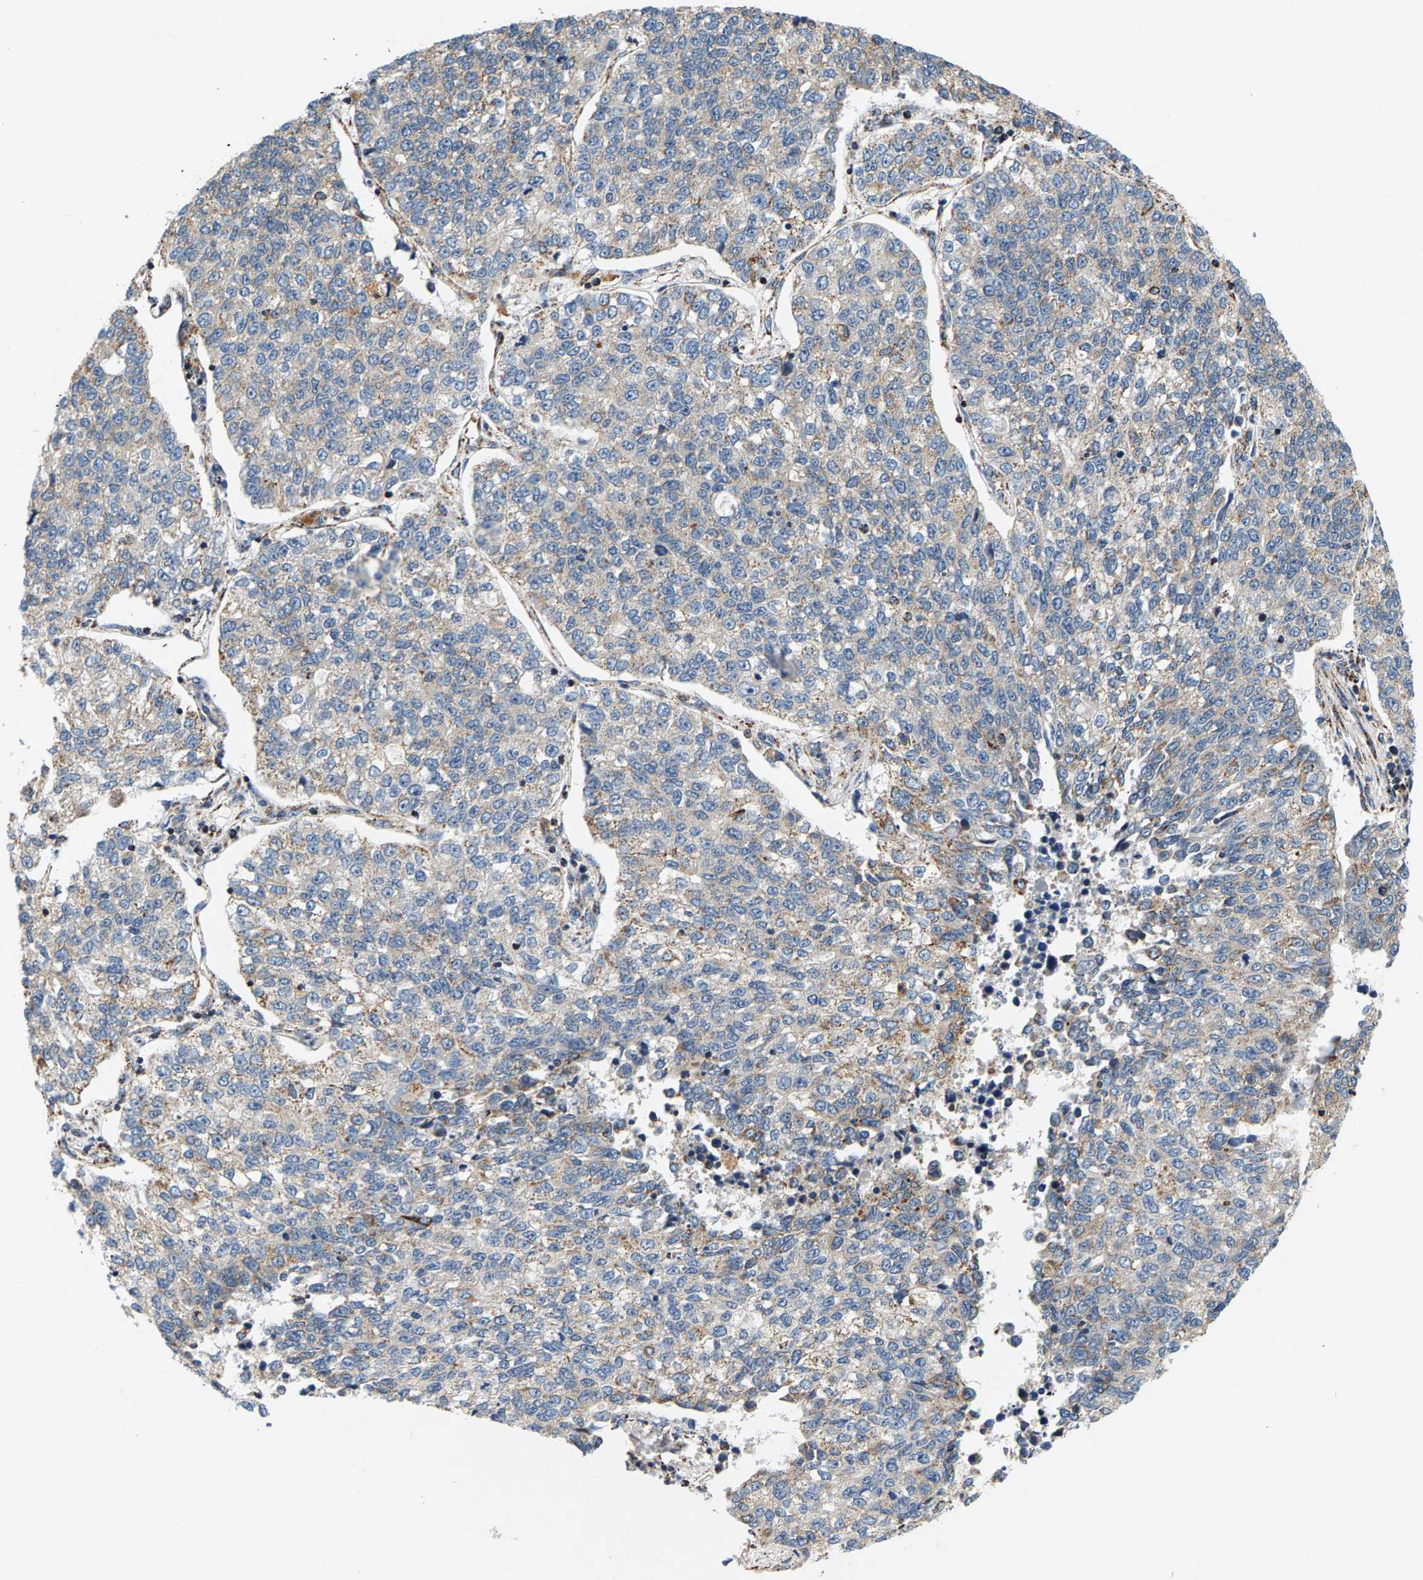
{"staining": {"intensity": "weak", "quantity": "25%-75%", "location": "cytoplasmic/membranous"}, "tissue": "lung cancer", "cell_type": "Tumor cells", "image_type": "cancer", "snomed": [{"axis": "morphology", "description": "Adenocarcinoma, NOS"}, {"axis": "topography", "description": "Lung"}], "caption": "Immunohistochemistry (IHC) staining of lung cancer (adenocarcinoma), which demonstrates low levels of weak cytoplasmic/membranous expression in approximately 25%-75% of tumor cells indicating weak cytoplasmic/membranous protein positivity. The staining was performed using DAB (brown) for protein detection and nuclei were counterstained in hematoxylin (blue).", "gene": "PDE1A", "patient": {"sex": "male", "age": 49}}